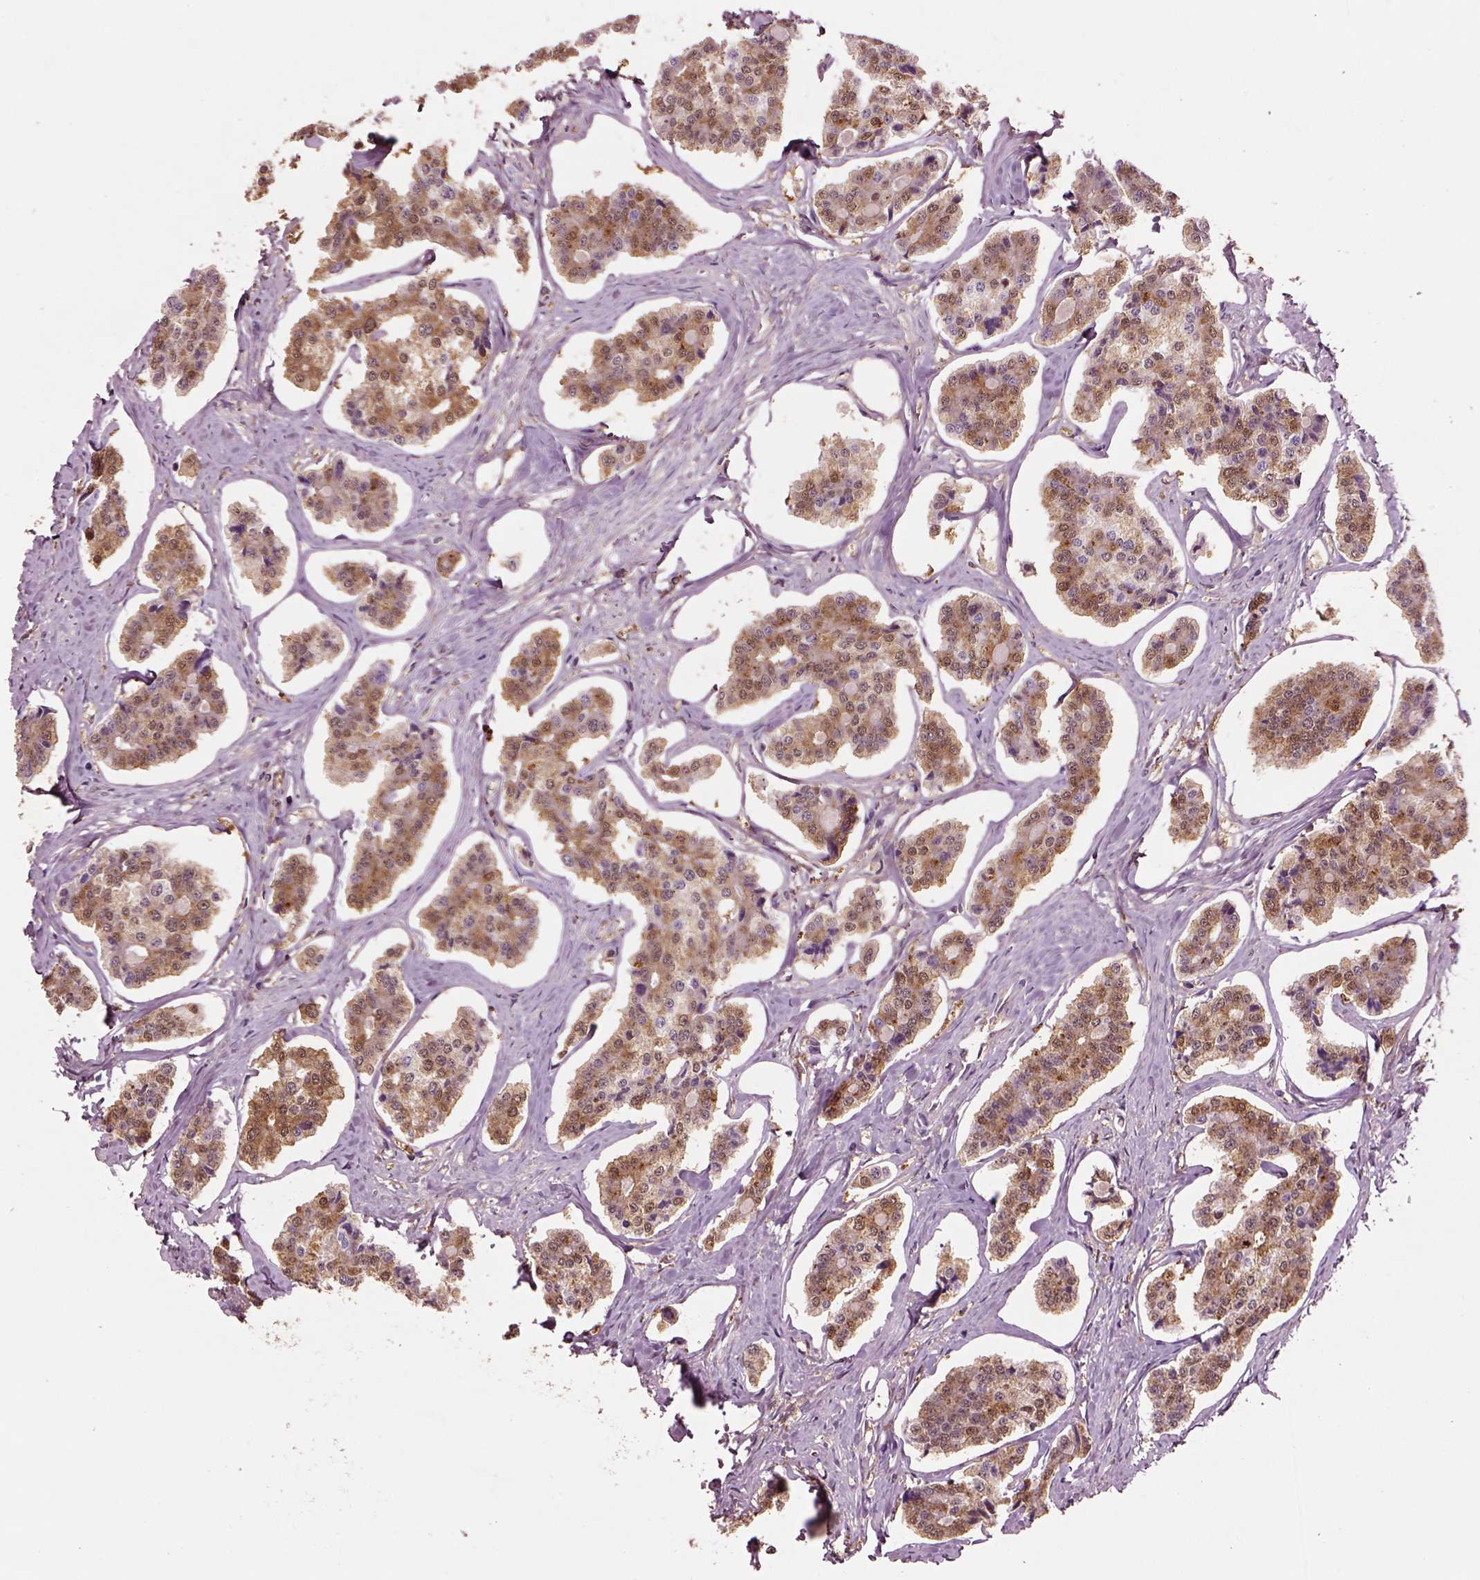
{"staining": {"intensity": "moderate", "quantity": ">75%", "location": "cytoplasmic/membranous"}, "tissue": "carcinoid", "cell_type": "Tumor cells", "image_type": "cancer", "snomed": [{"axis": "morphology", "description": "Carcinoid, malignant, NOS"}, {"axis": "topography", "description": "Small intestine"}], "caption": "This is a micrograph of immunohistochemistry (IHC) staining of carcinoid, which shows moderate staining in the cytoplasmic/membranous of tumor cells.", "gene": "MDP1", "patient": {"sex": "female", "age": 65}}